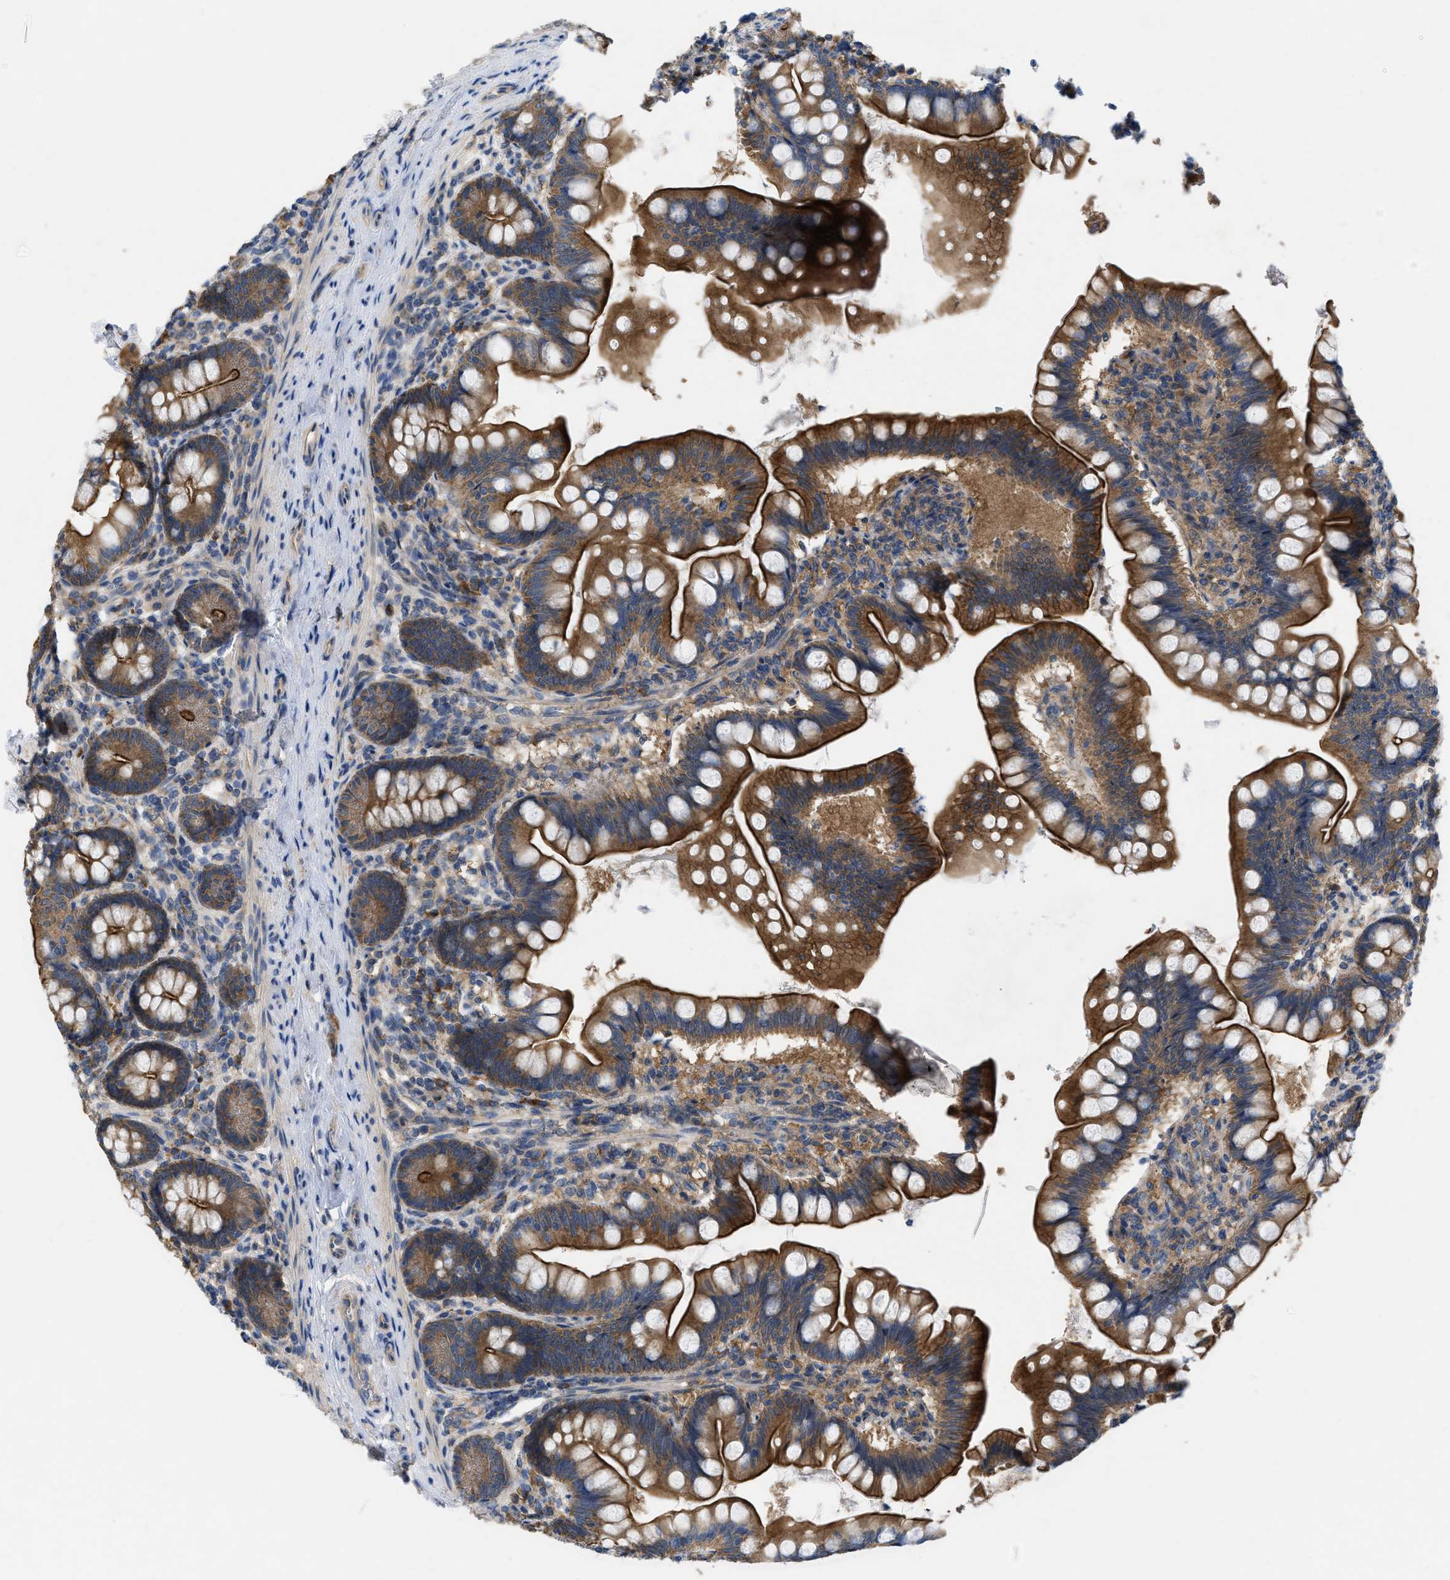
{"staining": {"intensity": "strong", "quantity": ">75%", "location": "cytoplasmic/membranous"}, "tissue": "small intestine", "cell_type": "Glandular cells", "image_type": "normal", "snomed": [{"axis": "morphology", "description": "Normal tissue, NOS"}, {"axis": "topography", "description": "Small intestine"}], "caption": "Glandular cells demonstrate high levels of strong cytoplasmic/membranous staining in about >75% of cells in unremarkable human small intestine. (DAB (3,3'-diaminobenzidine) IHC with brightfield microscopy, high magnification).", "gene": "TMEM131", "patient": {"sex": "male", "age": 7}}